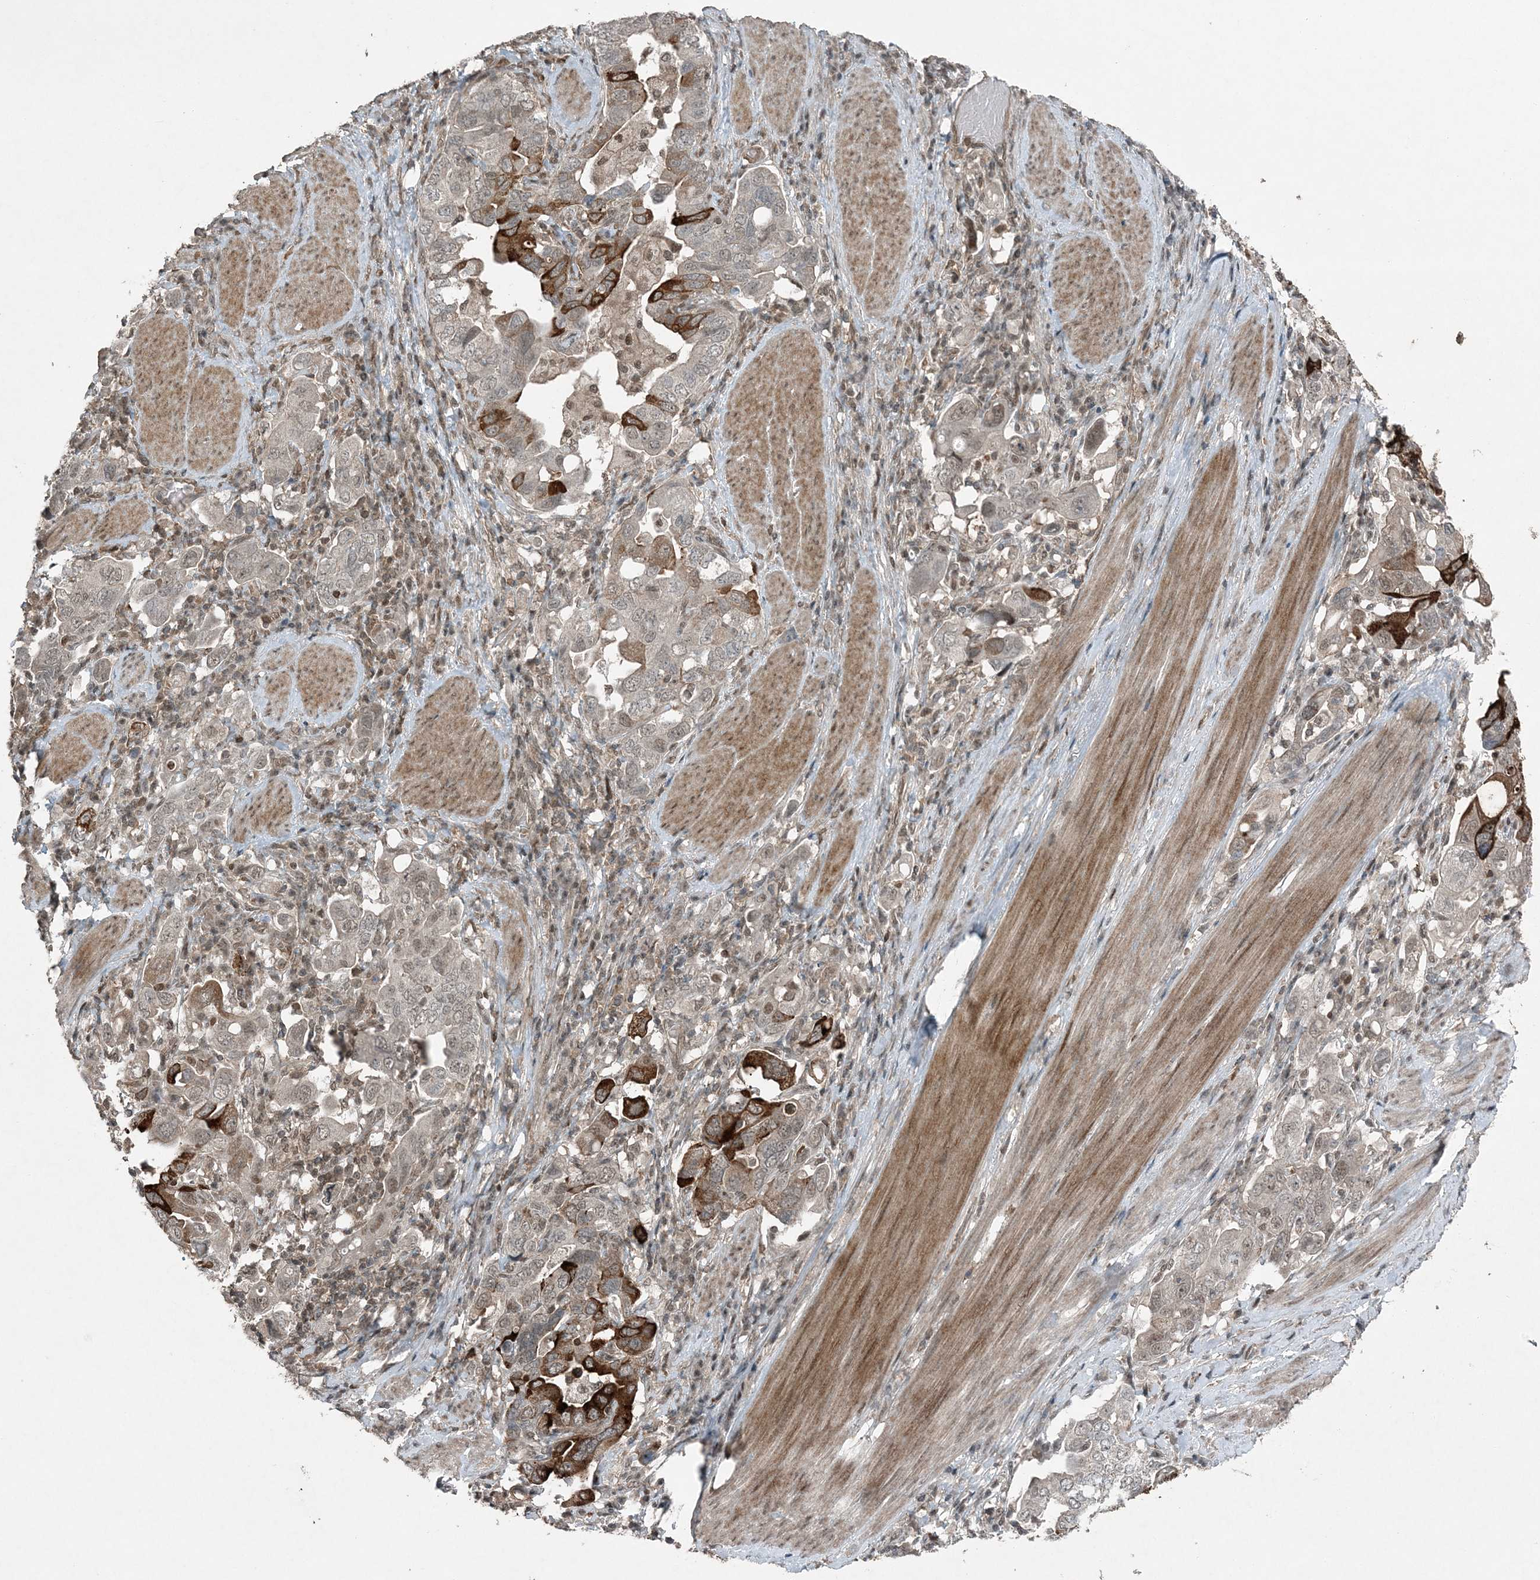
{"staining": {"intensity": "strong", "quantity": "25%-75%", "location": "cytoplasmic/membranous"}, "tissue": "stomach cancer", "cell_type": "Tumor cells", "image_type": "cancer", "snomed": [{"axis": "morphology", "description": "Adenocarcinoma, NOS"}, {"axis": "topography", "description": "Stomach, upper"}], "caption": "IHC of adenocarcinoma (stomach) shows high levels of strong cytoplasmic/membranous staining in approximately 25%-75% of tumor cells. (DAB IHC with brightfield microscopy, high magnification).", "gene": "COPS7B", "patient": {"sex": "male", "age": 62}}